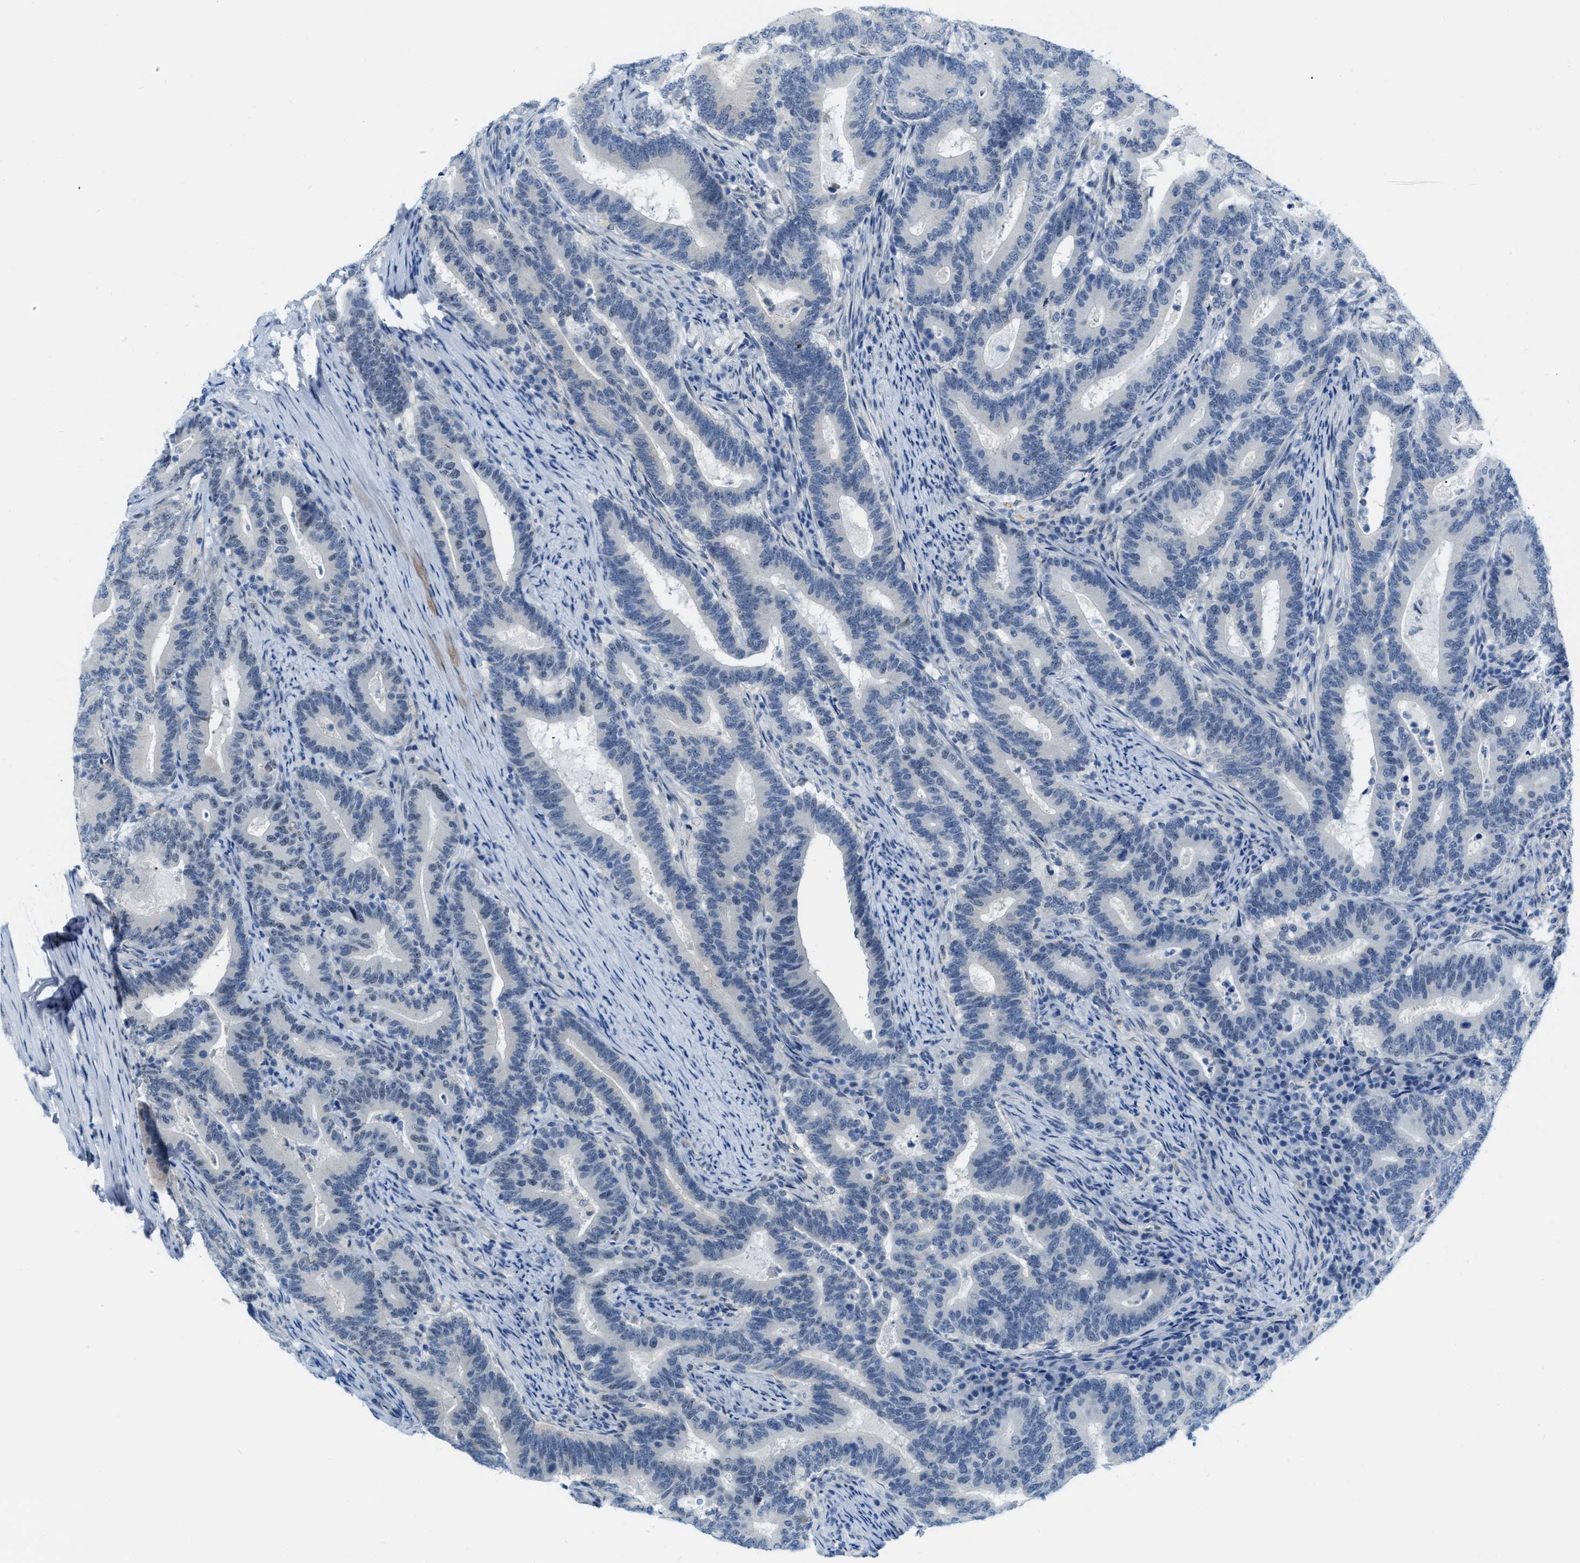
{"staining": {"intensity": "negative", "quantity": "none", "location": "none"}, "tissue": "colorectal cancer", "cell_type": "Tumor cells", "image_type": "cancer", "snomed": [{"axis": "morphology", "description": "Adenocarcinoma, NOS"}, {"axis": "topography", "description": "Colon"}], "caption": "The immunohistochemistry (IHC) histopathology image has no significant staining in tumor cells of adenocarcinoma (colorectal) tissue.", "gene": "PHRF1", "patient": {"sex": "female", "age": 66}}